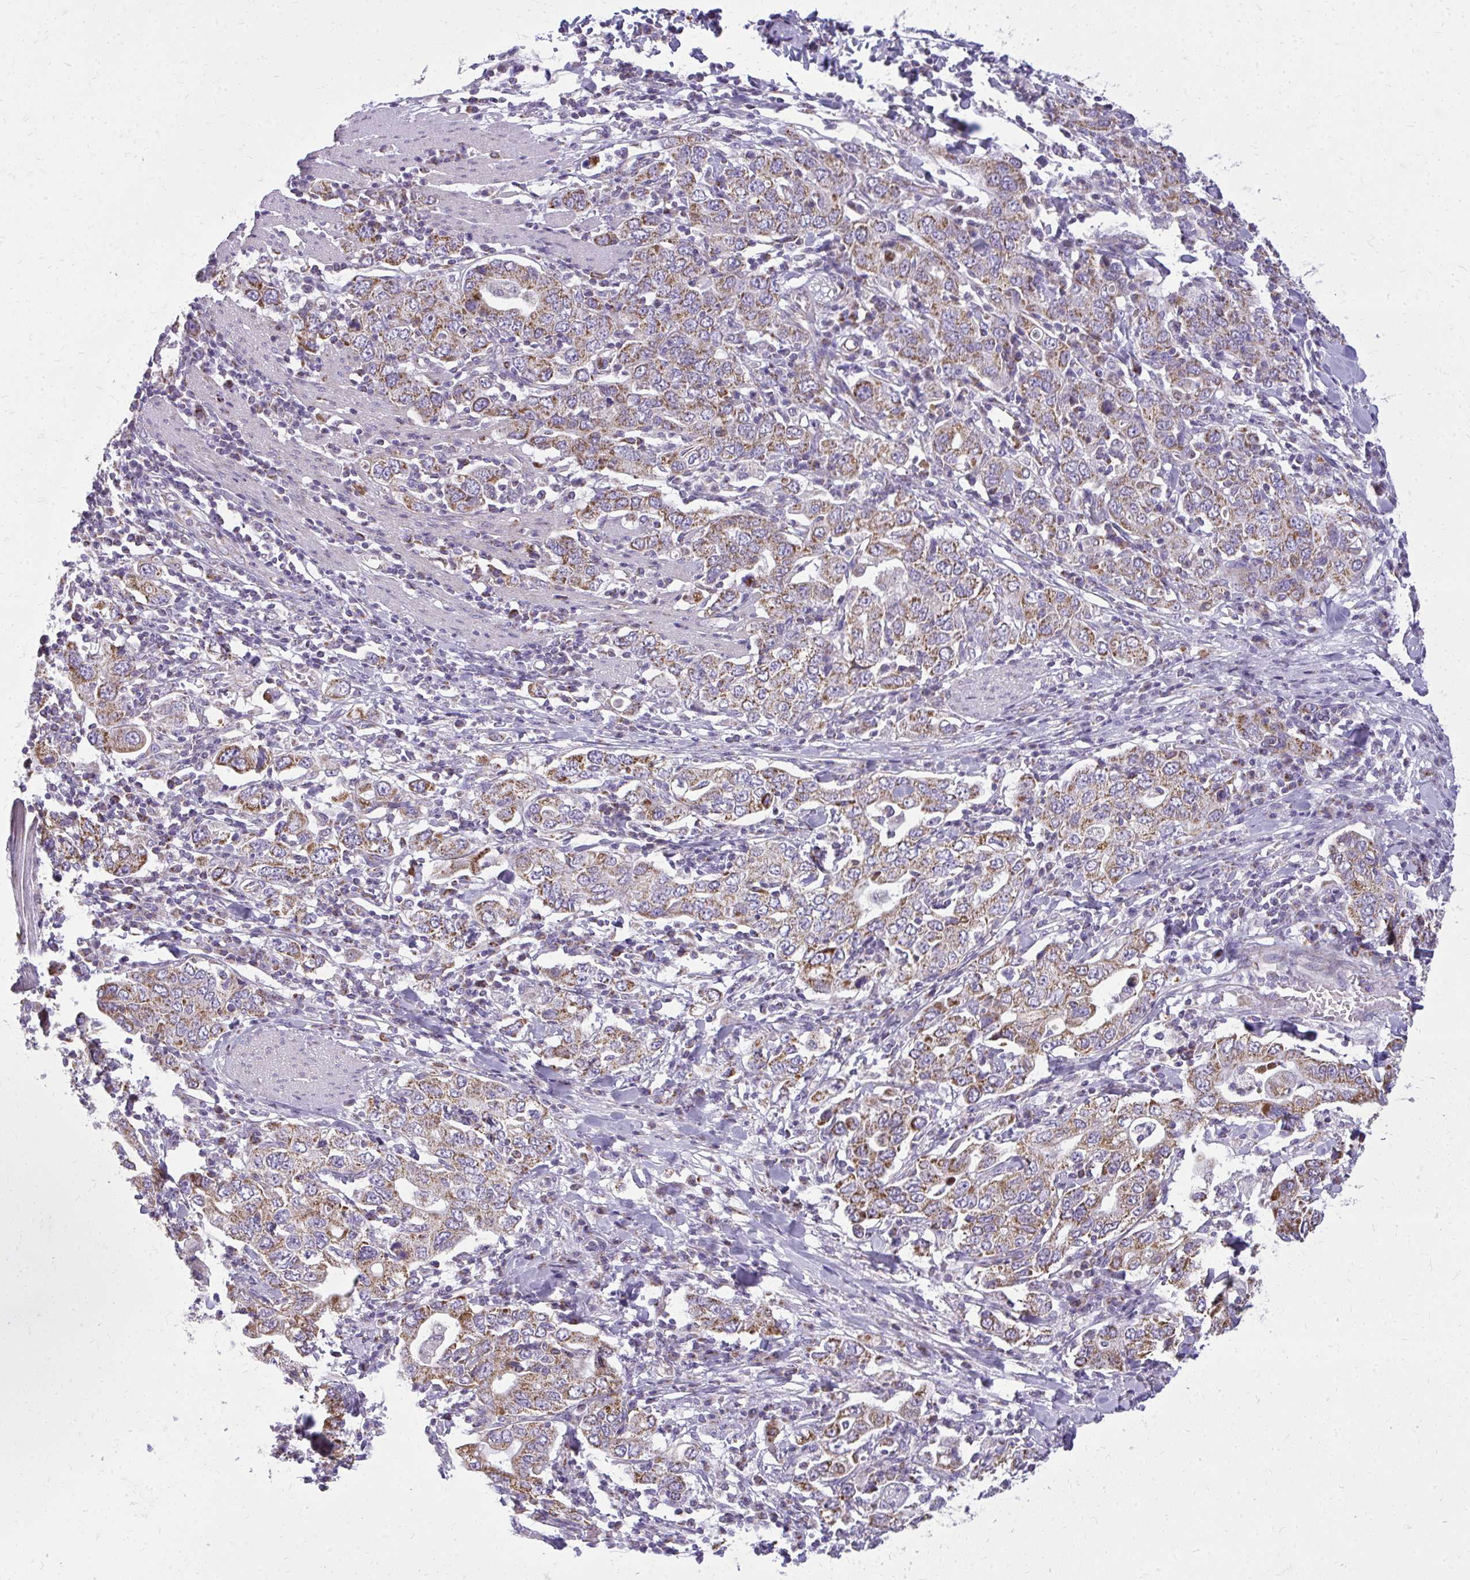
{"staining": {"intensity": "moderate", "quantity": ">75%", "location": "cytoplasmic/membranous"}, "tissue": "stomach cancer", "cell_type": "Tumor cells", "image_type": "cancer", "snomed": [{"axis": "morphology", "description": "Adenocarcinoma, NOS"}, {"axis": "topography", "description": "Stomach, upper"}, {"axis": "topography", "description": "Stomach"}], "caption": "Immunohistochemistry (IHC) staining of stomach cancer, which reveals medium levels of moderate cytoplasmic/membranous expression in about >75% of tumor cells indicating moderate cytoplasmic/membranous protein staining. The staining was performed using DAB (3,3'-diaminobenzidine) (brown) for protein detection and nuclei were counterstained in hematoxylin (blue).", "gene": "IFIT1", "patient": {"sex": "male", "age": 62}}